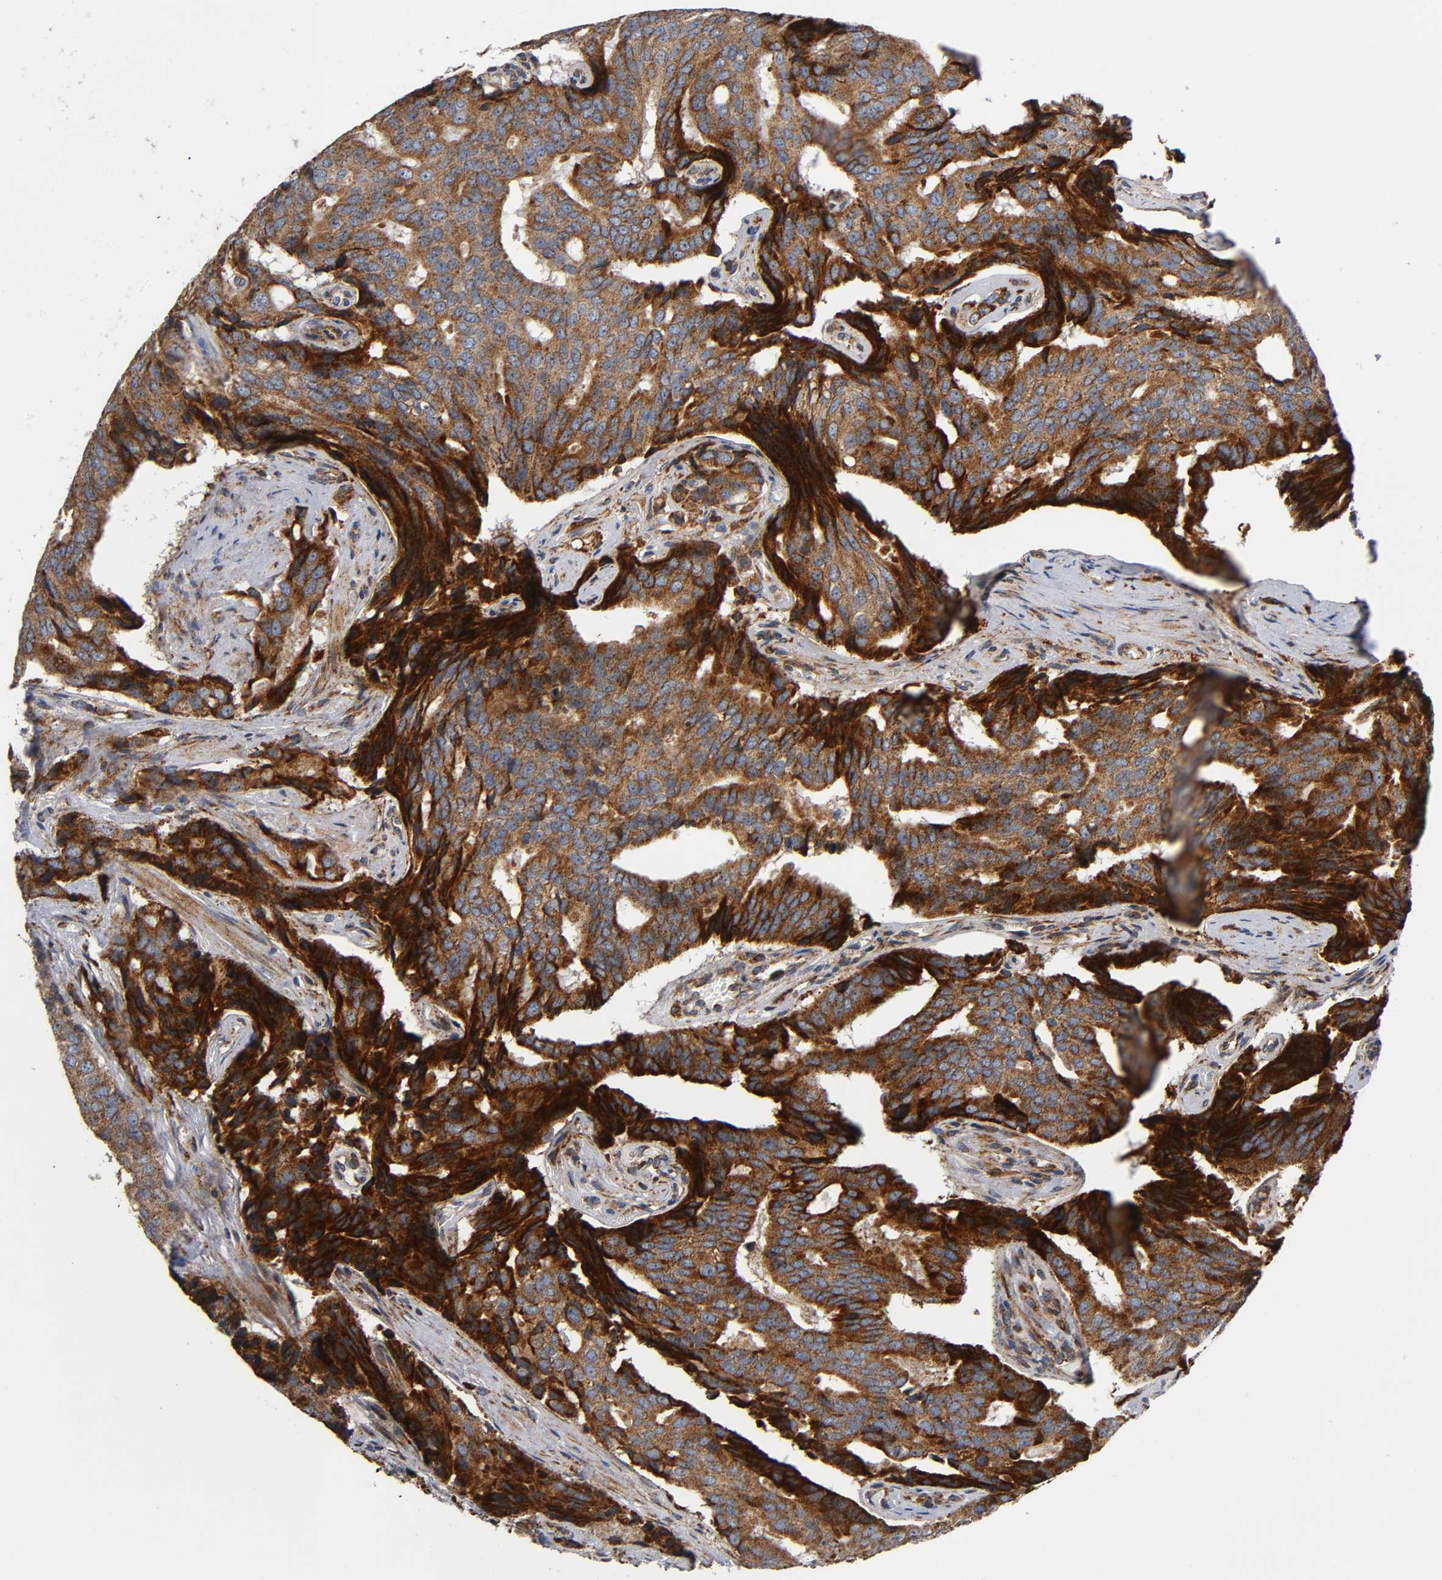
{"staining": {"intensity": "moderate", "quantity": ">75%", "location": "cytoplasmic/membranous"}, "tissue": "prostate cancer", "cell_type": "Tumor cells", "image_type": "cancer", "snomed": [{"axis": "morphology", "description": "Adenocarcinoma, High grade"}, {"axis": "topography", "description": "Prostate"}], "caption": "This is a micrograph of immunohistochemistry (IHC) staining of adenocarcinoma (high-grade) (prostate), which shows moderate positivity in the cytoplasmic/membranous of tumor cells.", "gene": "MAP3K1", "patient": {"sex": "male", "age": 58}}